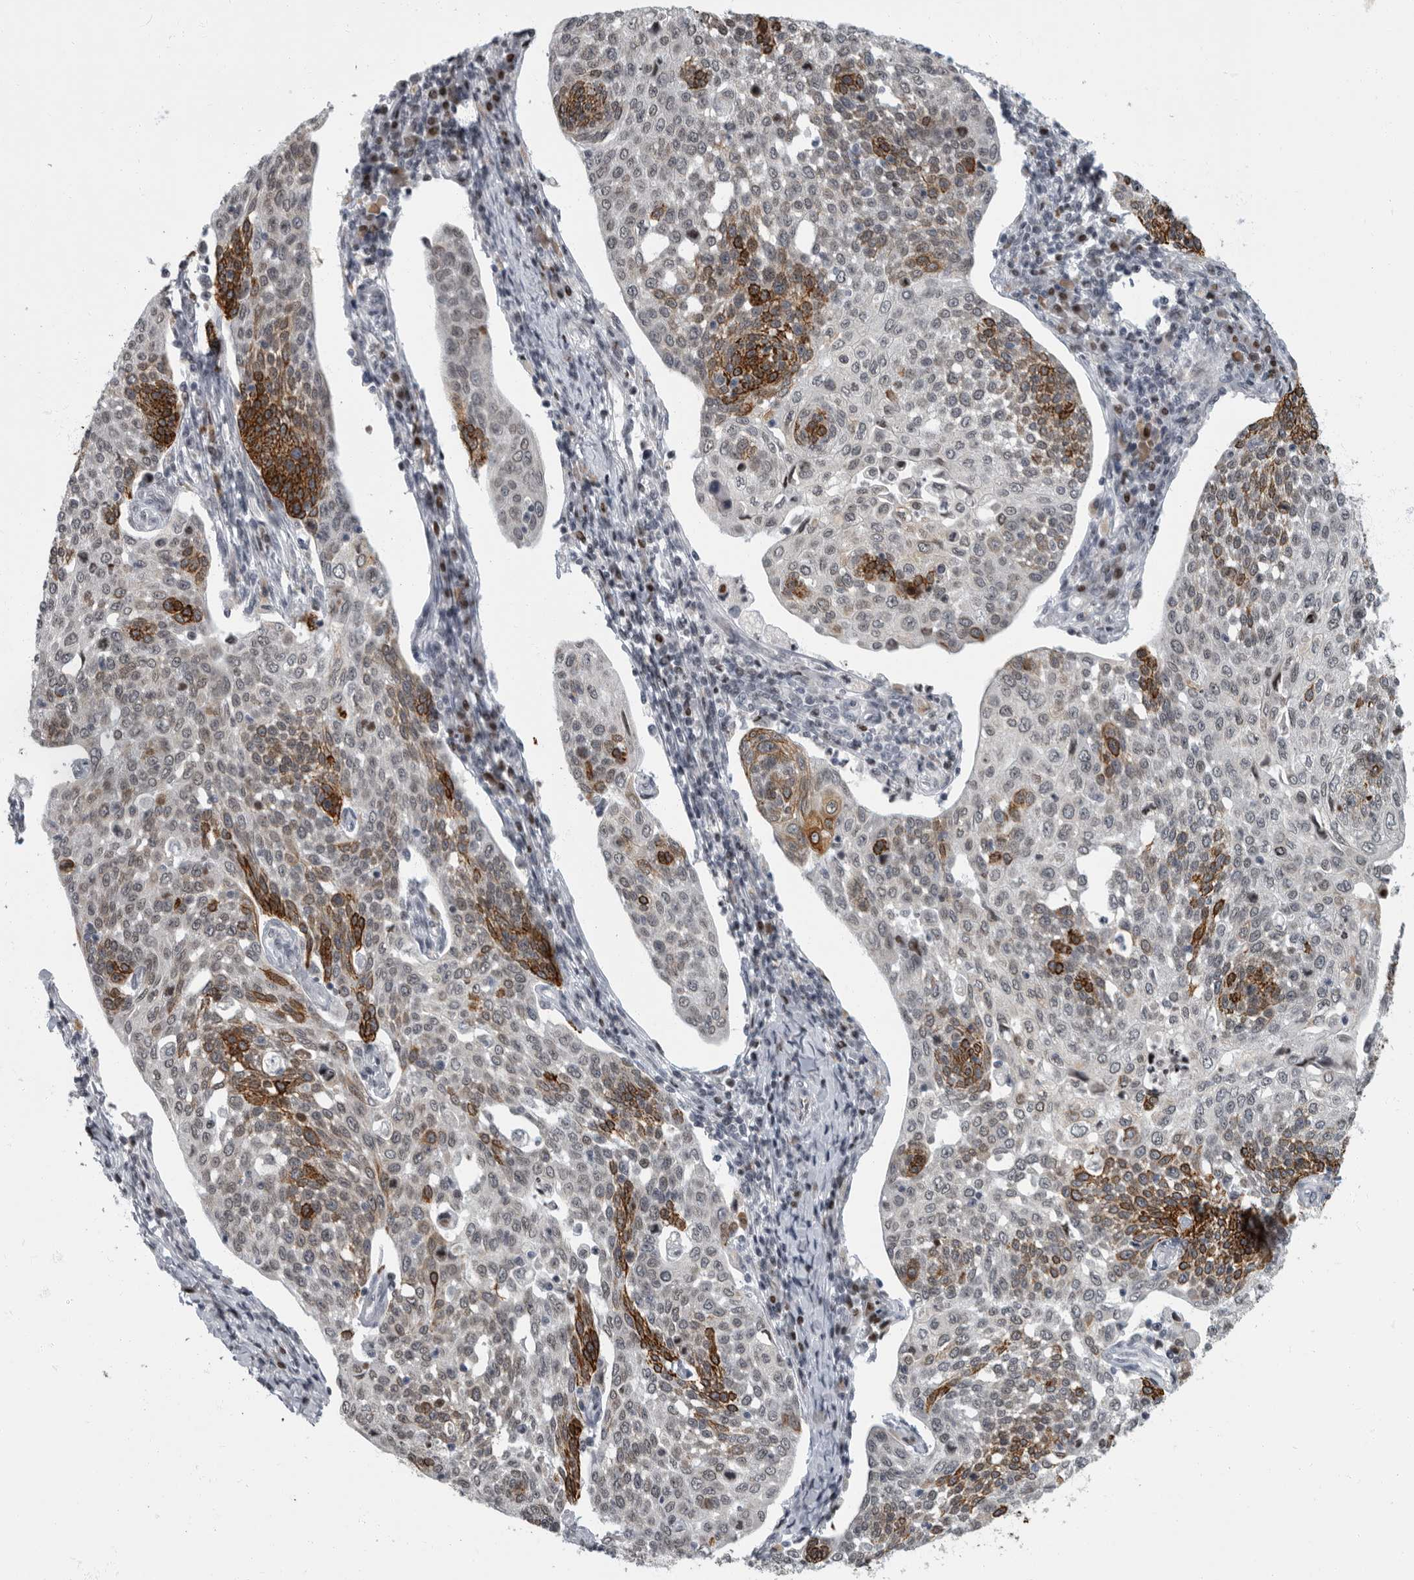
{"staining": {"intensity": "strong", "quantity": ">75%", "location": "cytoplasmic/membranous"}, "tissue": "cervical cancer", "cell_type": "Tumor cells", "image_type": "cancer", "snomed": [{"axis": "morphology", "description": "Squamous cell carcinoma, NOS"}, {"axis": "topography", "description": "Cervix"}], "caption": "Immunohistochemistry of cervical squamous cell carcinoma displays high levels of strong cytoplasmic/membranous positivity in about >75% of tumor cells.", "gene": "EVI5", "patient": {"sex": "female", "age": 34}}